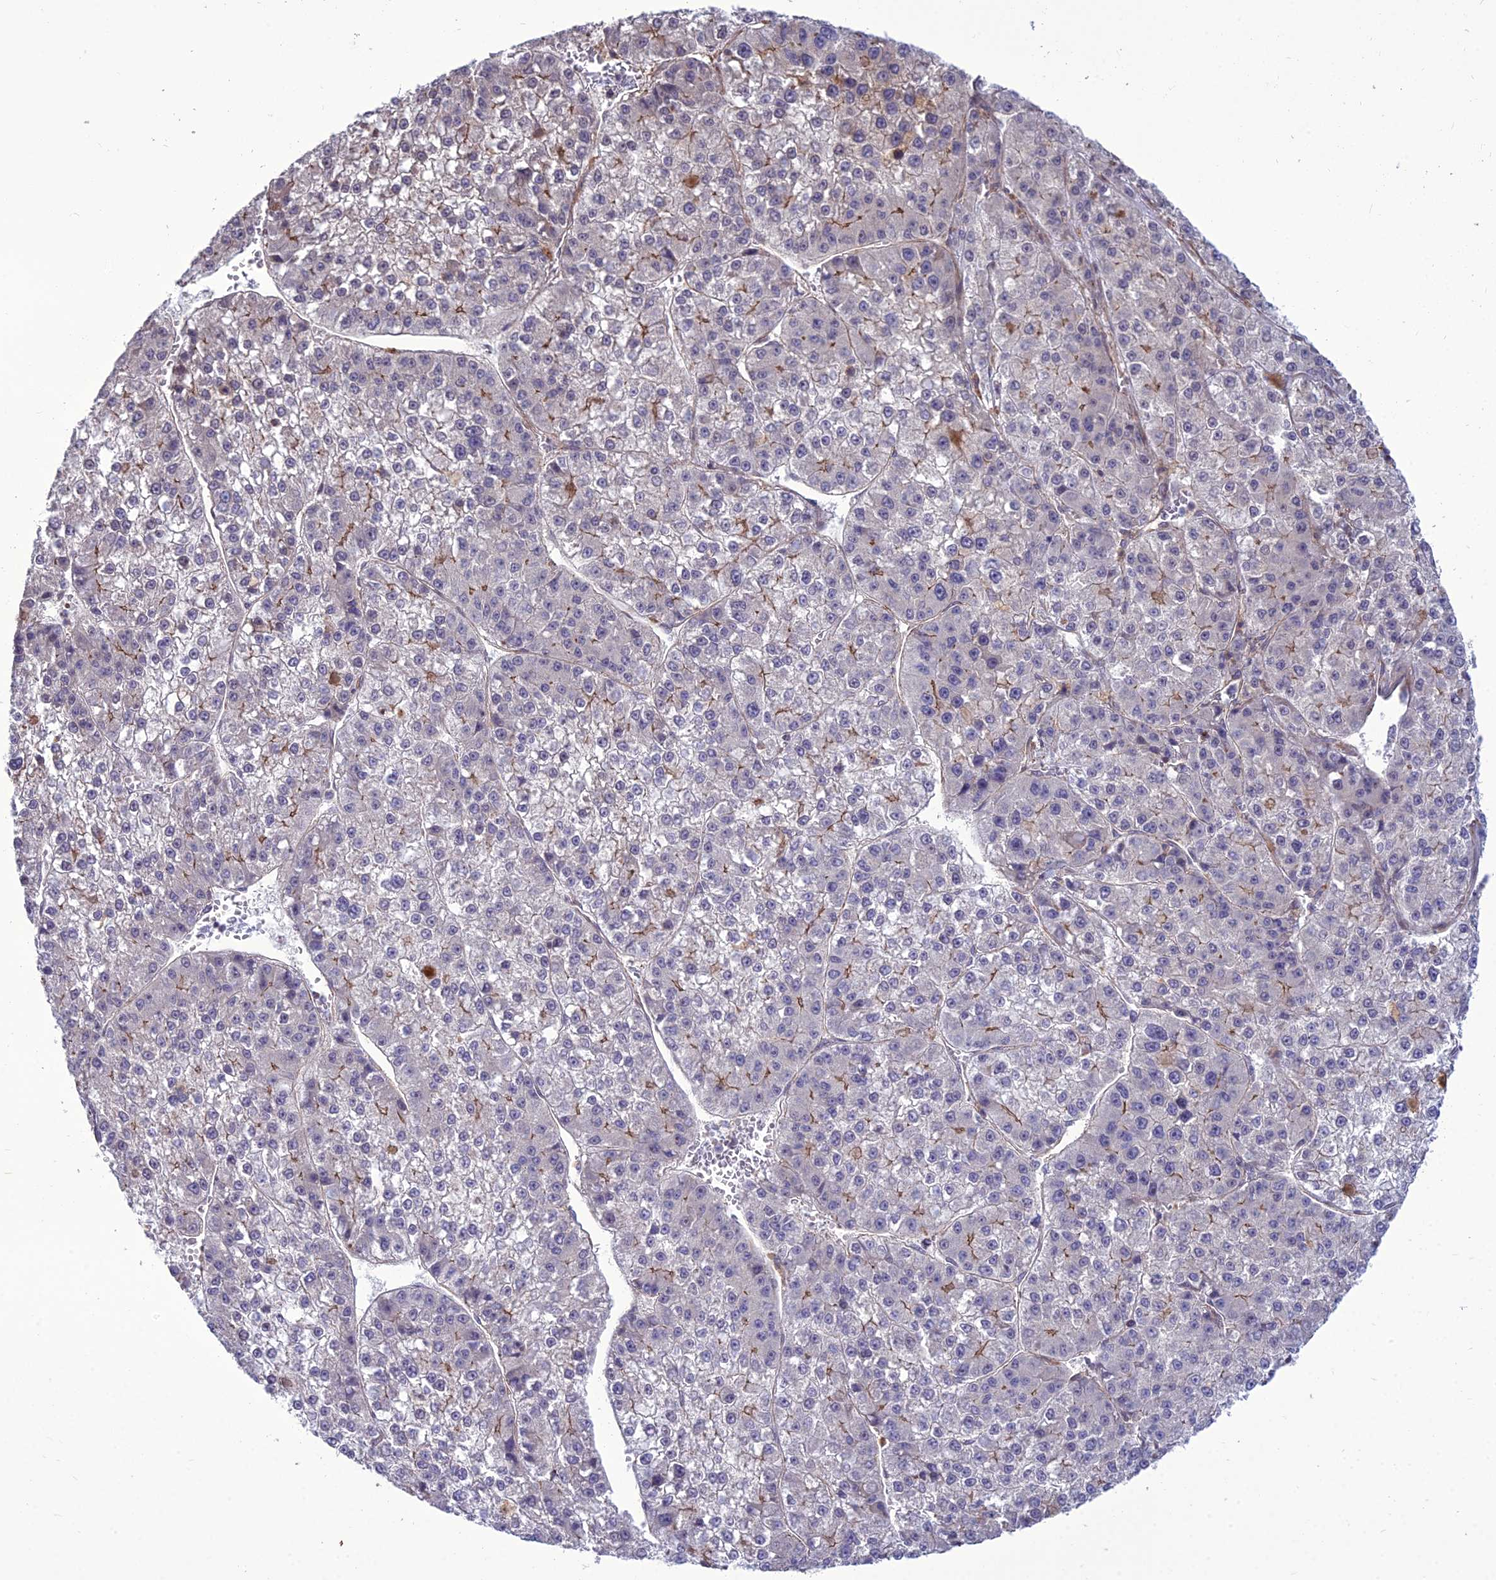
{"staining": {"intensity": "weak", "quantity": "<25%", "location": "cytoplasmic/membranous"}, "tissue": "liver cancer", "cell_type": "Tumor cells", "image_type": "cancer", "snomed": [{"axis": "morphology", "description": "Carcinoma, Hepatocellular, NOS"}, {"axis": "topography", "description": "Liver"}], "caption": "There is no significant positivity in tumor cells of liver cancer (hepatocellular carcinoma). The staining is performed using DAB (3,3'-diaminobenzidine) brown chromogen with nuclei counter-stained in using hematoxylin.", "gene": "TSPYL2", "patient": {"sex": "female", "age": 73}}